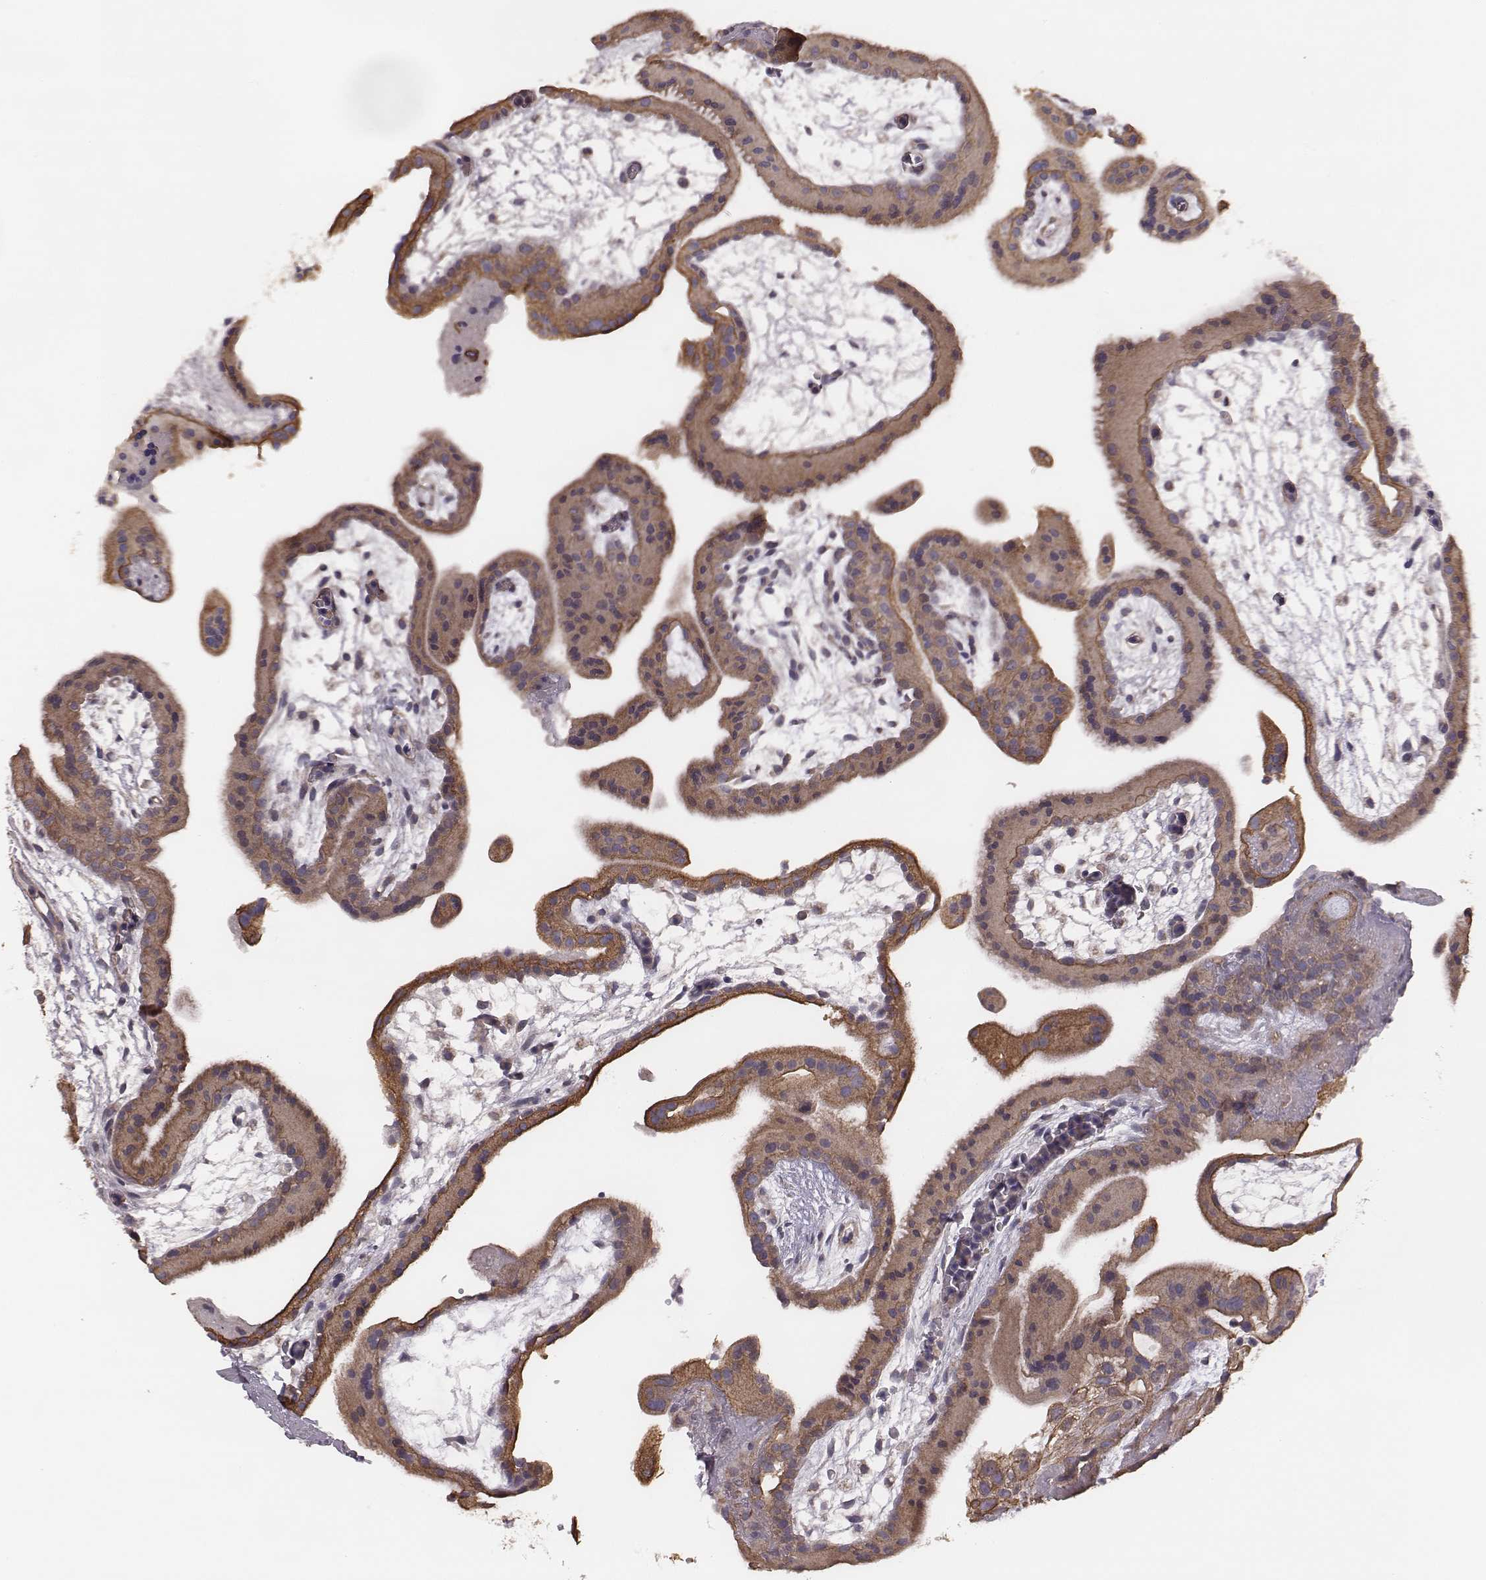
{"staining": {"intensity": "negative", "quantity": "none", "location": "none"}, "tissue": "placenta", "cell_type": "Decidual cells", "image_type": "normal", "snomed": [{"axis": "morphology", "description": "Normal tissue, NOS"}, {"axis": "topography", "description": "Placenta"}], "caption": "A high-resolution photomicrograph shows immunohistochemistry (IHC) staining of benign placenta, which demonstrates no significant positivity in decidual cells.", "gene": "HAVCR1", "patient": {"sex": "female", "age": 19}}